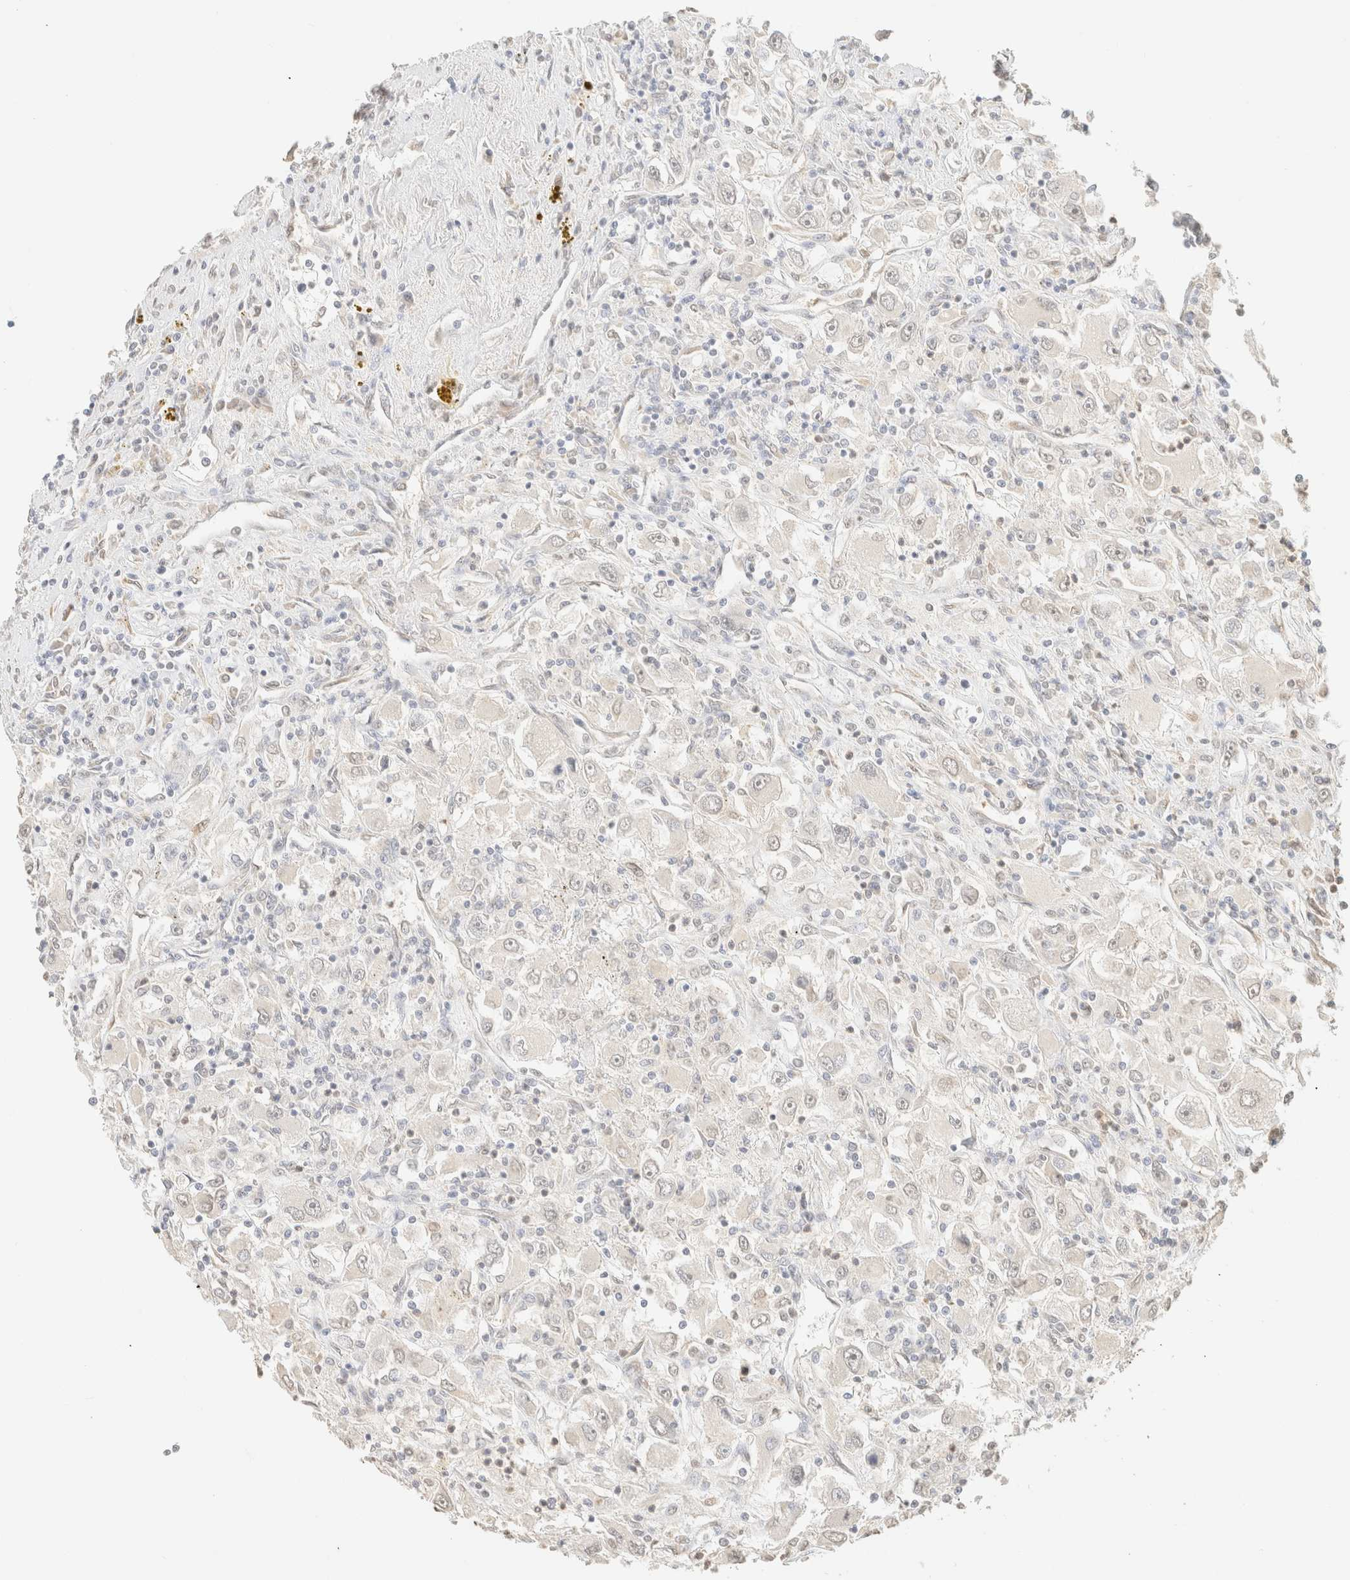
{"staining": {"intensity": "weak", "quantity": "<25%", "location": "nuclear"}, "tissue": "renal cancer", "cell_type": "Tumor cells", "image_type": "cancer", "snomed": [{"axis": "morphology", "description": "Adenocarcinoma, NOS"}, {"axis": "topography", "description": "Kidney"}], "caption": "Tumor cells show no significant expression in adenocarcinoma (renal).", "gene": "S100A13", "patient": {"sex": "female", "age": 52}}